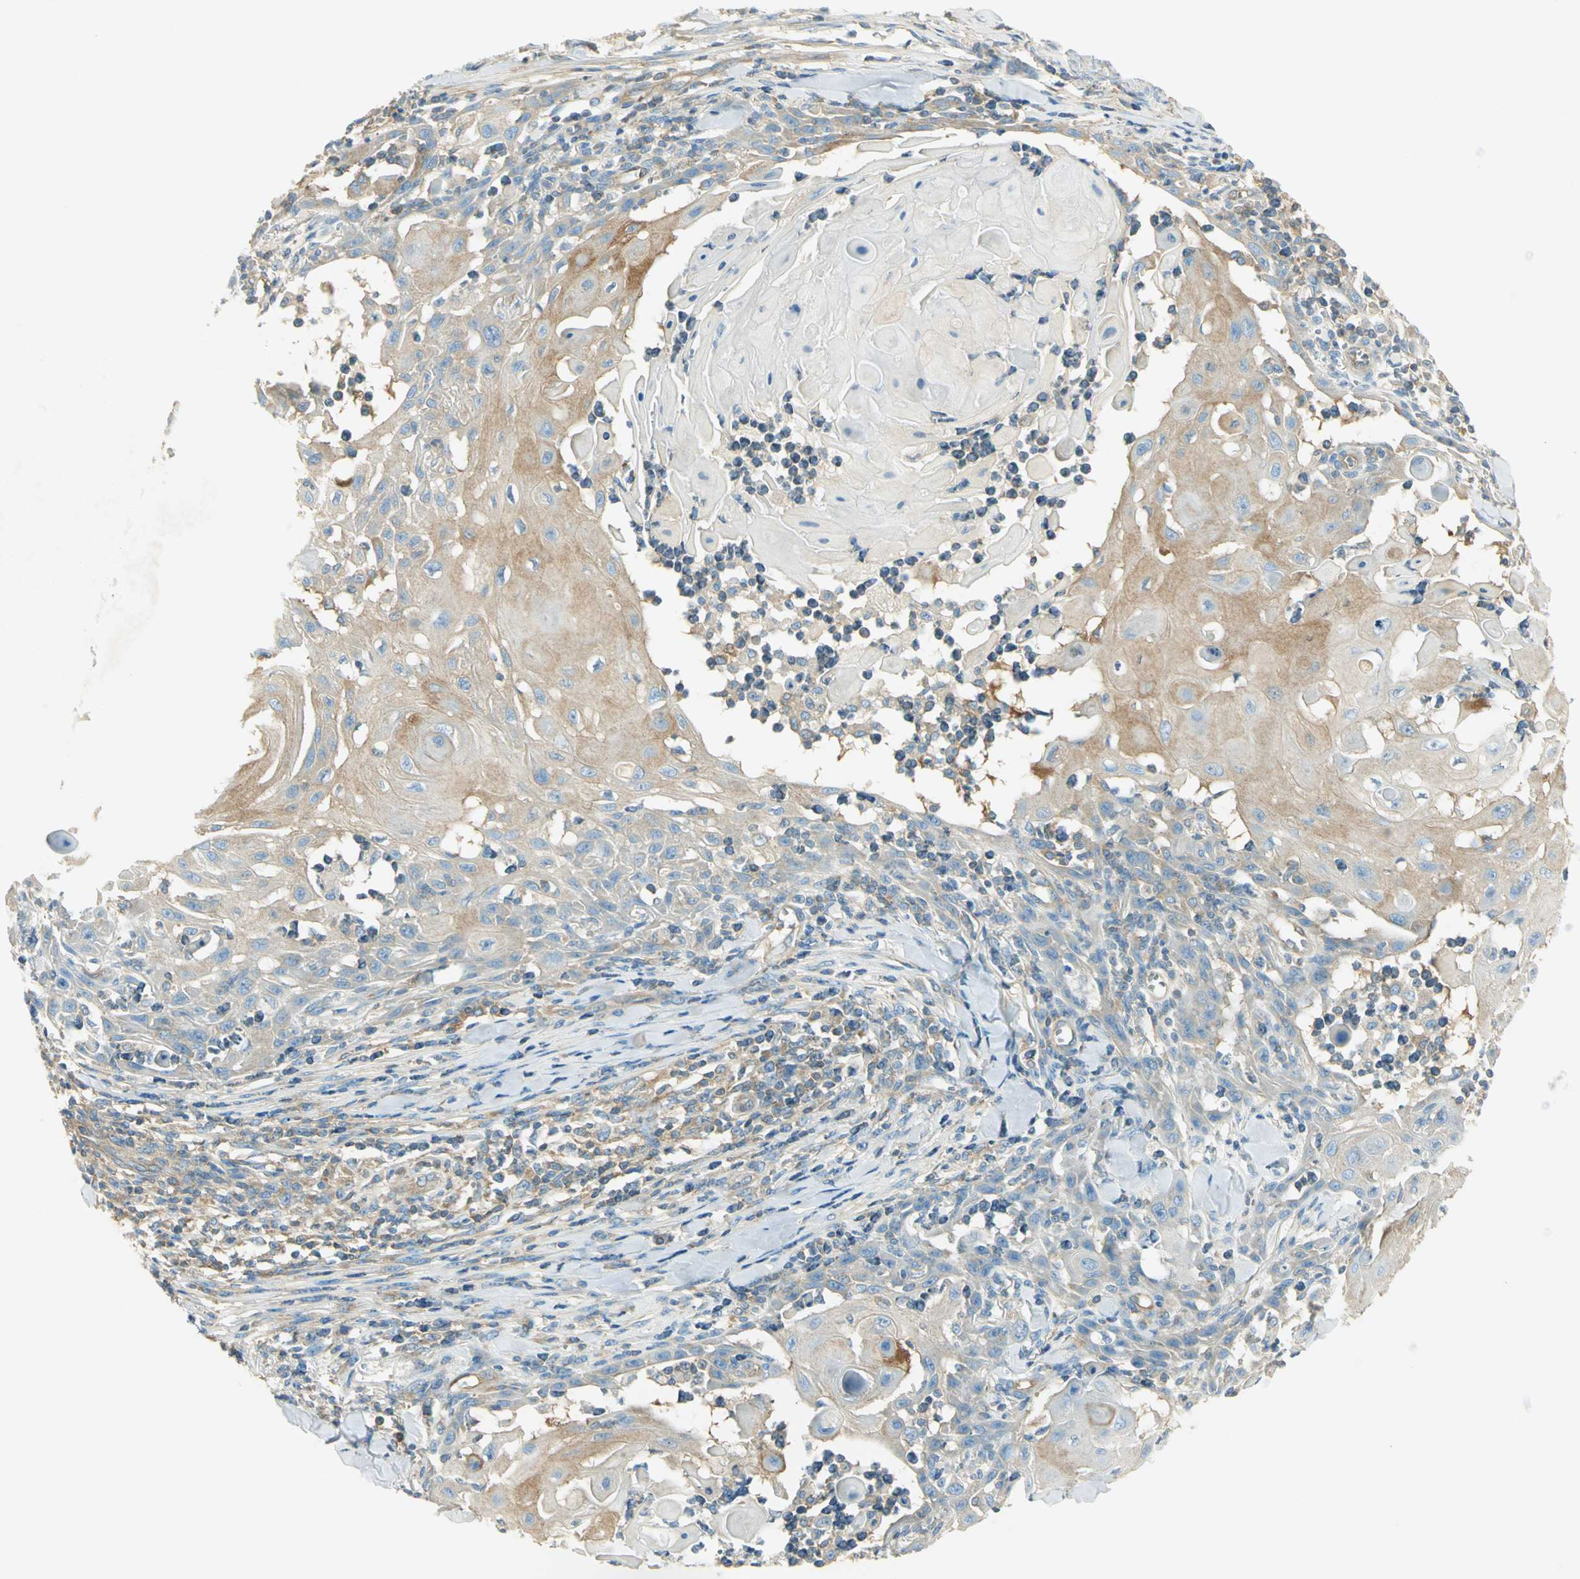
{"staining": {"intensity": "weak", "quantity": ">75%", "location": "cytoplasmic/membranous"}, "tissue": "skin cancer", "cell_type": "Tumor cells", "image_type": "cancer", "snomed": [{"axis": "morphology", "description": "Squamous cell carcinoma, NOS"}, {"axis": "topography", "description": "Skin"}], "caption": "Skin cancer stained with IHC exhibits weak cytoplasmic/membranous expression in about >75% of tumor cells.", "gene": "TSC22D2", "patient": {"sex": "male", "age": 24}}